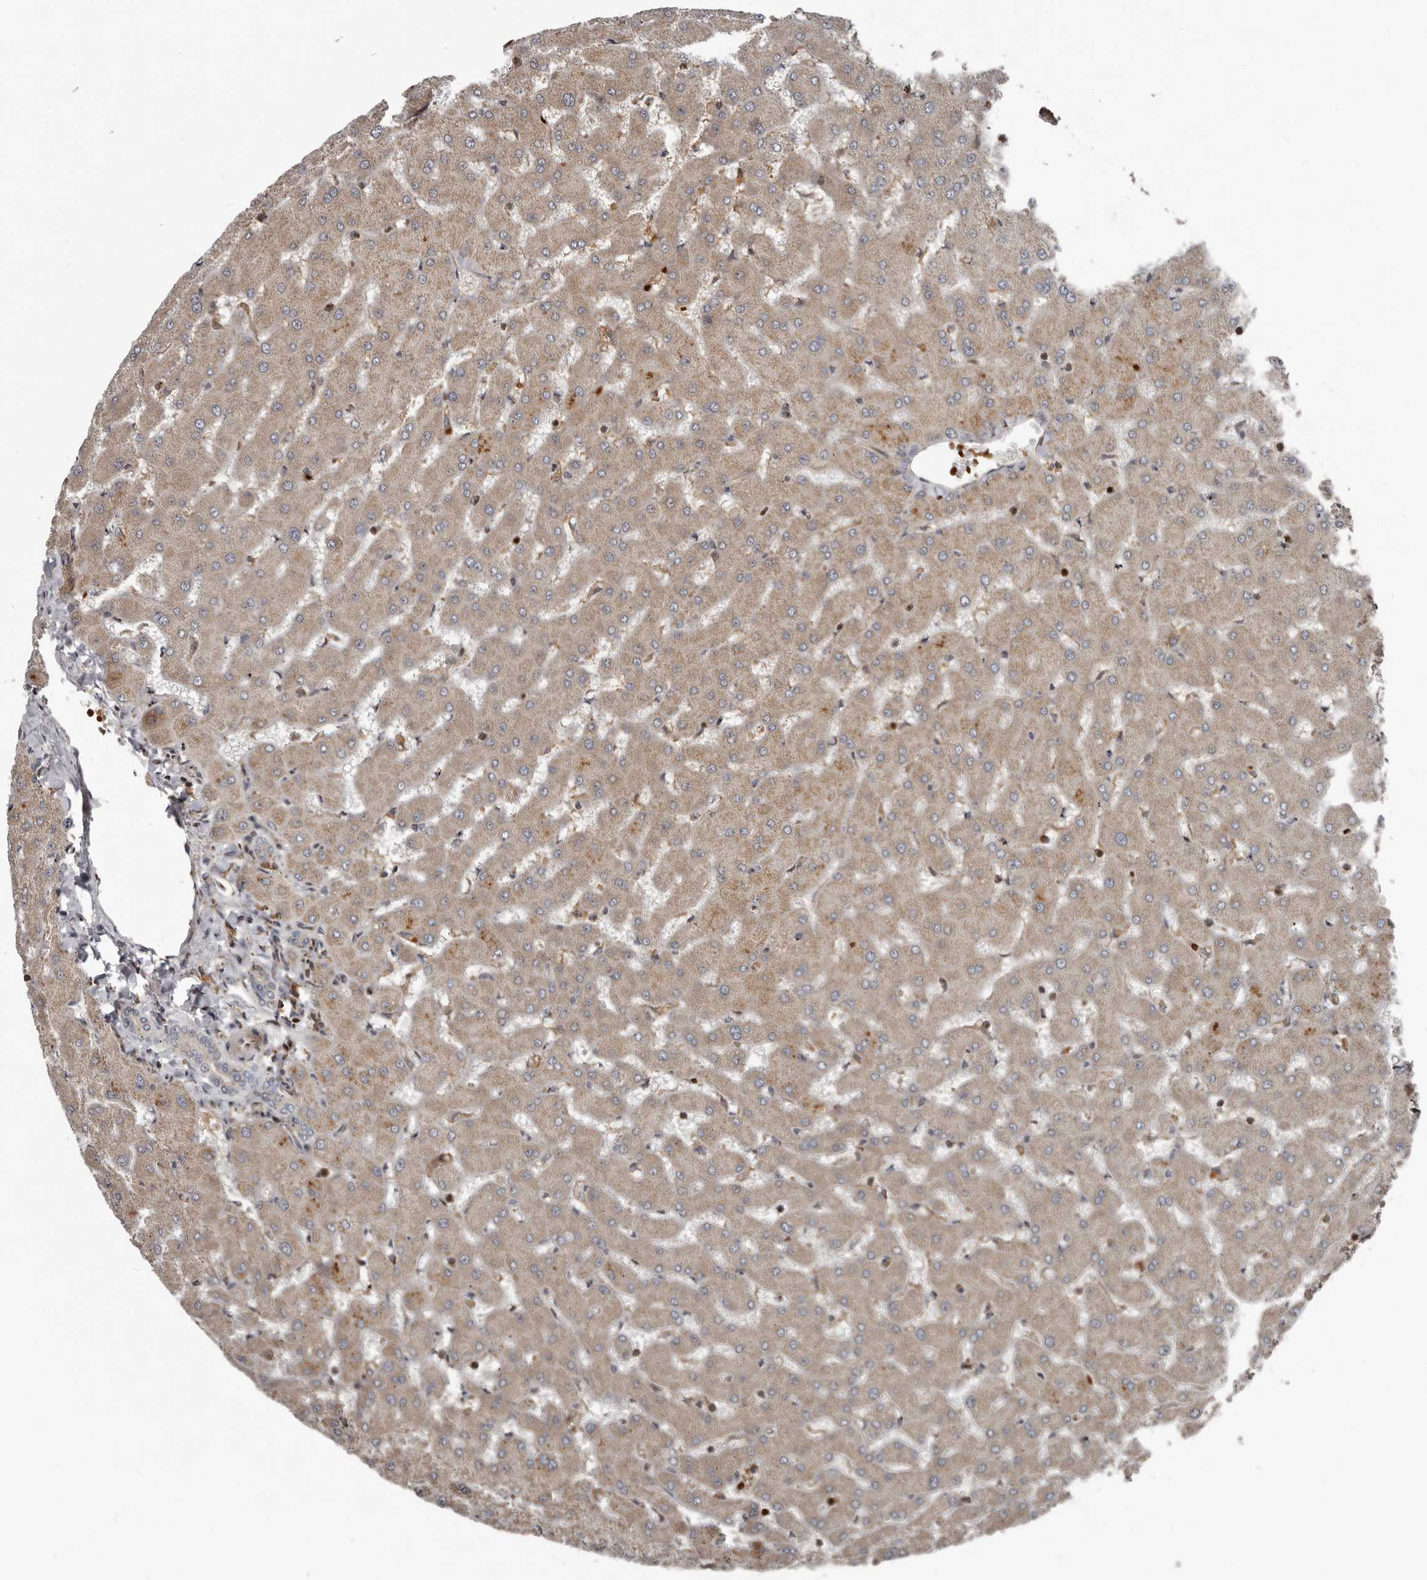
{"staining": {"intensity": "negative", "quantity": "none", "location": "none"}, "tissue": "liver", "cell_type": "Cholangiocytes", "image_type": "normal", "snomed": [{"axis": "morphology", "description": "Normal tissue, NOS"}, {"axis": "topography", "description": "Liver"}], "caption": "High power microscopy photomicrograph of an IHC micrograph of benign liver, revealing no significant positivity in cholangiocytes.", "gene": "FBXO31", "patient": {"sex": "female", "age": 63}}